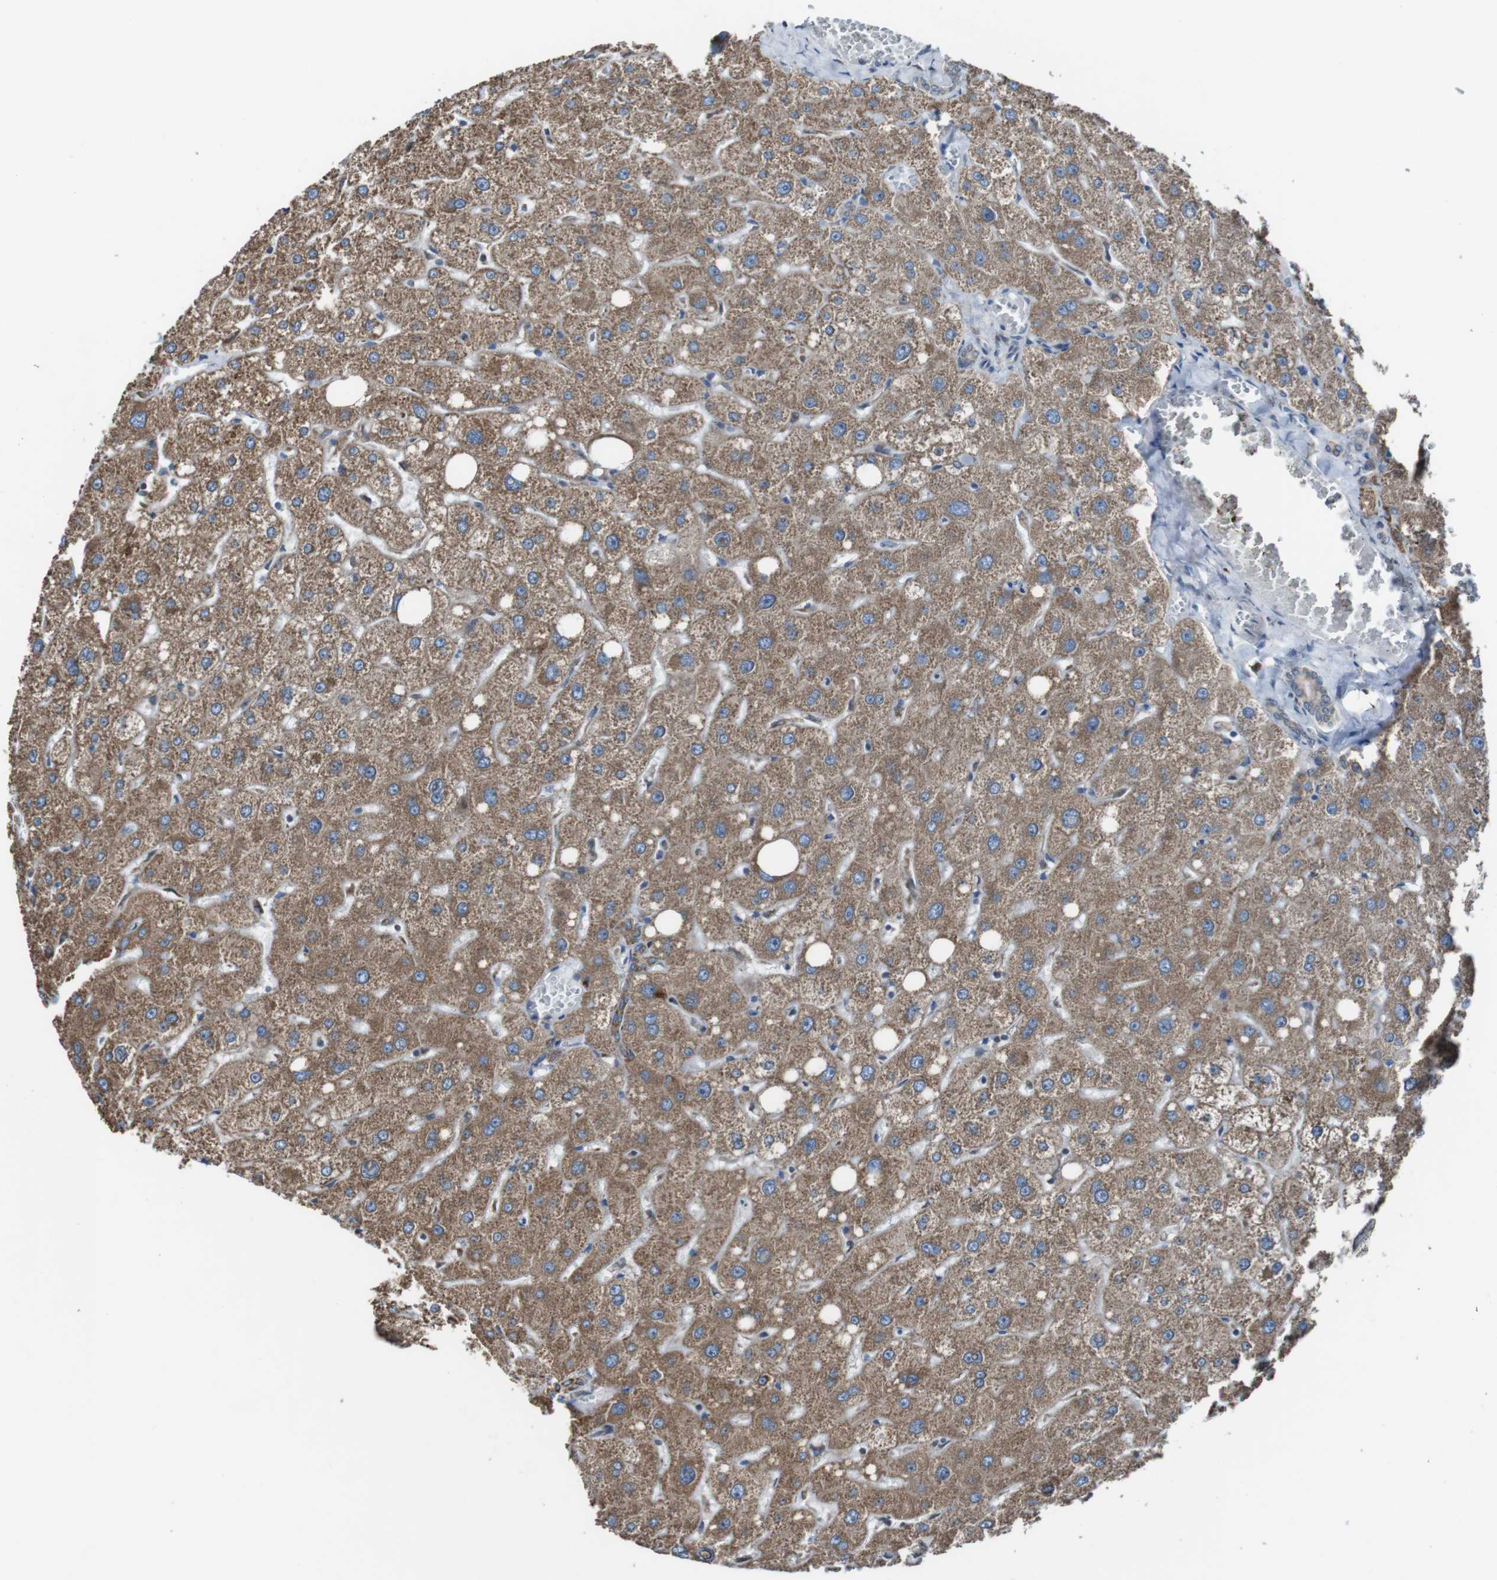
{"staining": {"intensity": "moderate", "quantity": ">75%", "location": "cytoplasmic/membranous"}, "tissue": "liver", "cell_type": "Cholangiocytes", "image_type": "normal", "snomed": [{"axis": "morphology", "description": "Normal tissue, NOS"}, {"axis": "topography", "description": "Liver"}], "caption": "An immunohistochemistry histopathology image of normal tissue is shown. Protein staining in brown shows moderate cytoplasmic/membranous positivity in liver within cholangiocytes. The staining was performed using DAB (3,3'-diaminobenzidine) to visualize the protein expression in brown, while the nuclei were stained in blue with hematoxylin (Magnification: 20x).", "gene": "CISD2", "patient": {"sex": "male", "age": 73}}